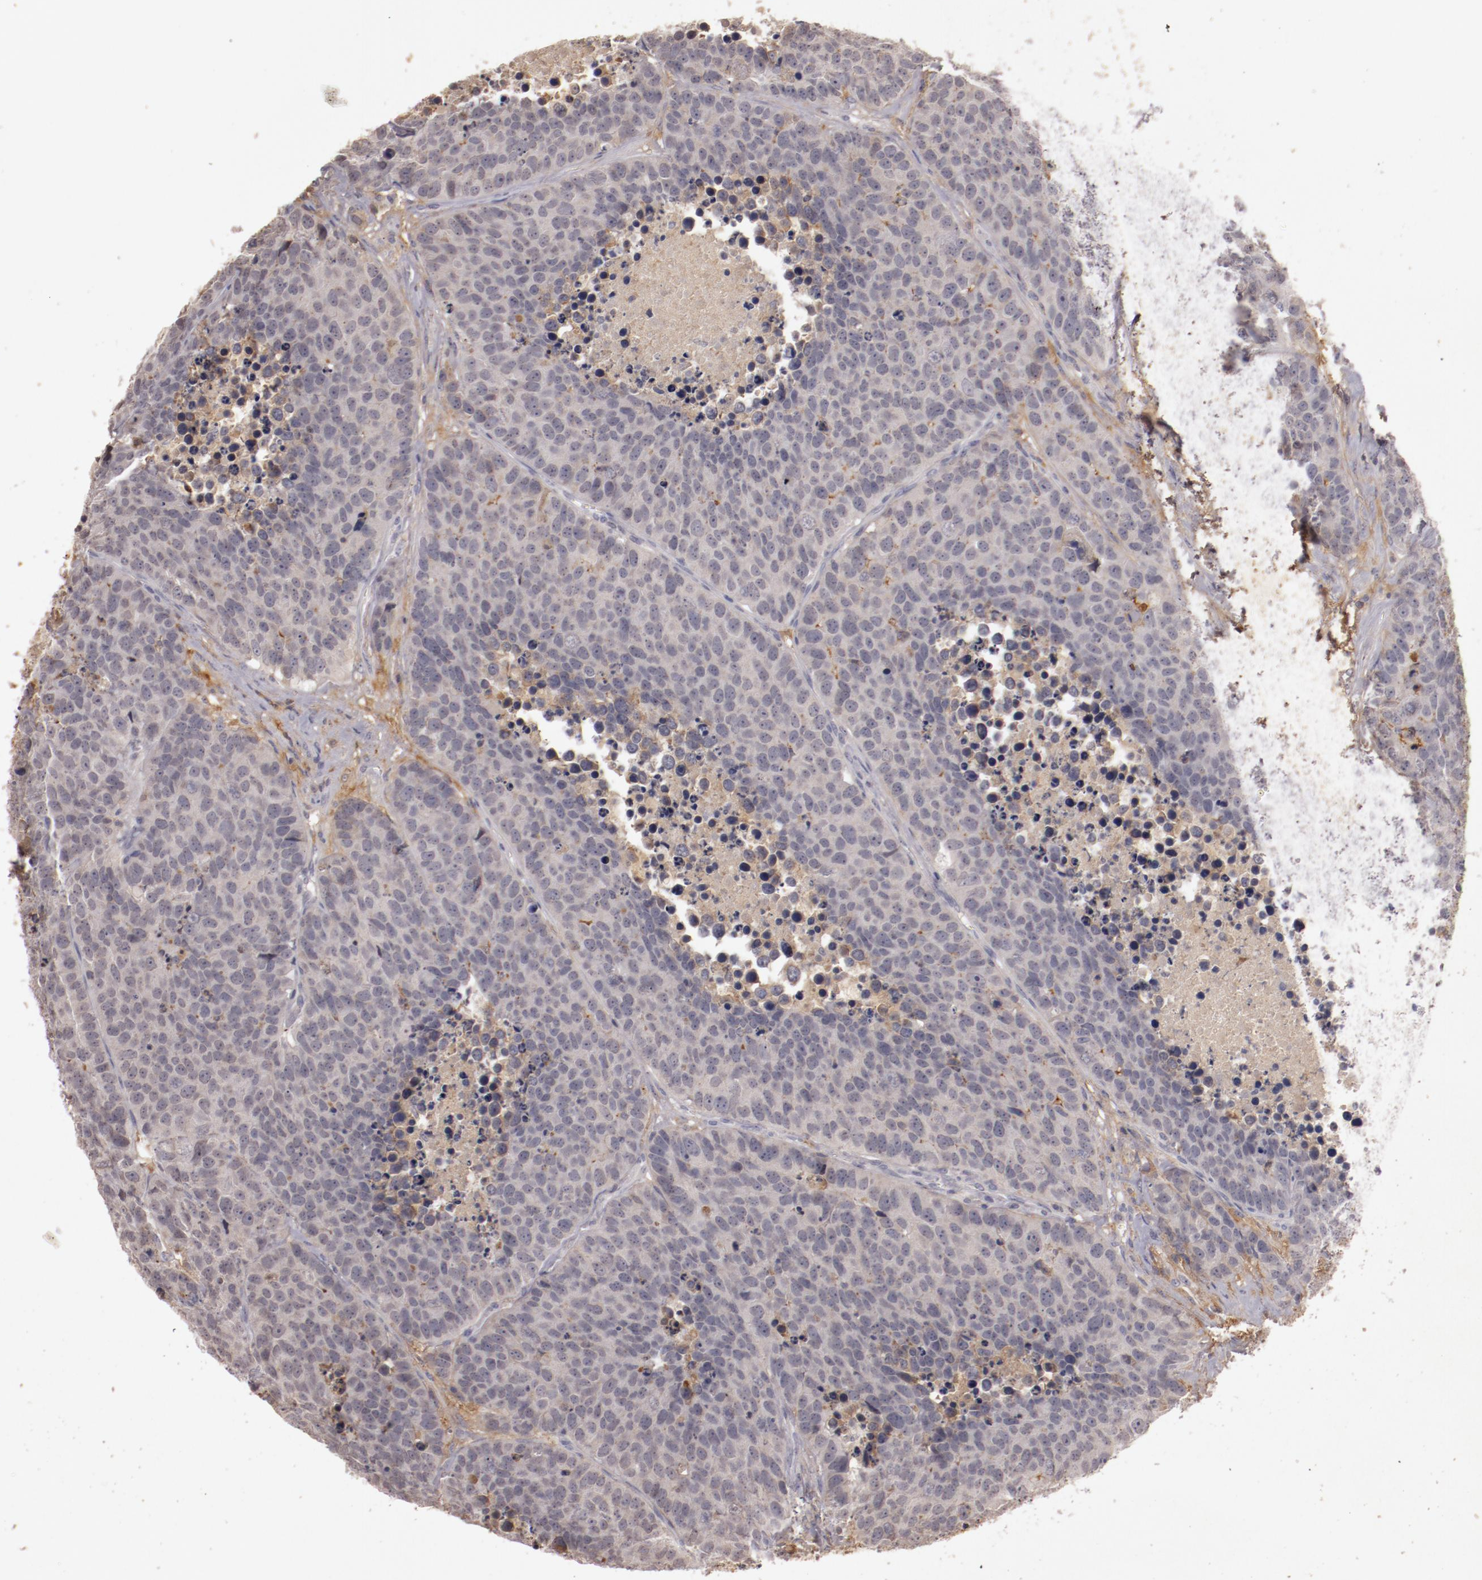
{"staining": {"intensity": "negative", "quantity": "none", "location": "none"}, "tissue": "carcinoid", "cell_type": "Tumor cells", "image_type": "cancer", "snomed": [{"axis": "morphology", "description": "Carcinoid, malignant, NOS"}, {"axis": "topography", "description": "Lung"}], "caption": "Immunohistochemistry of human carcinoid displays no positivity in tumor cells.", "gene": "MBL2", "patient": {"sex": "male", "age": 60}}